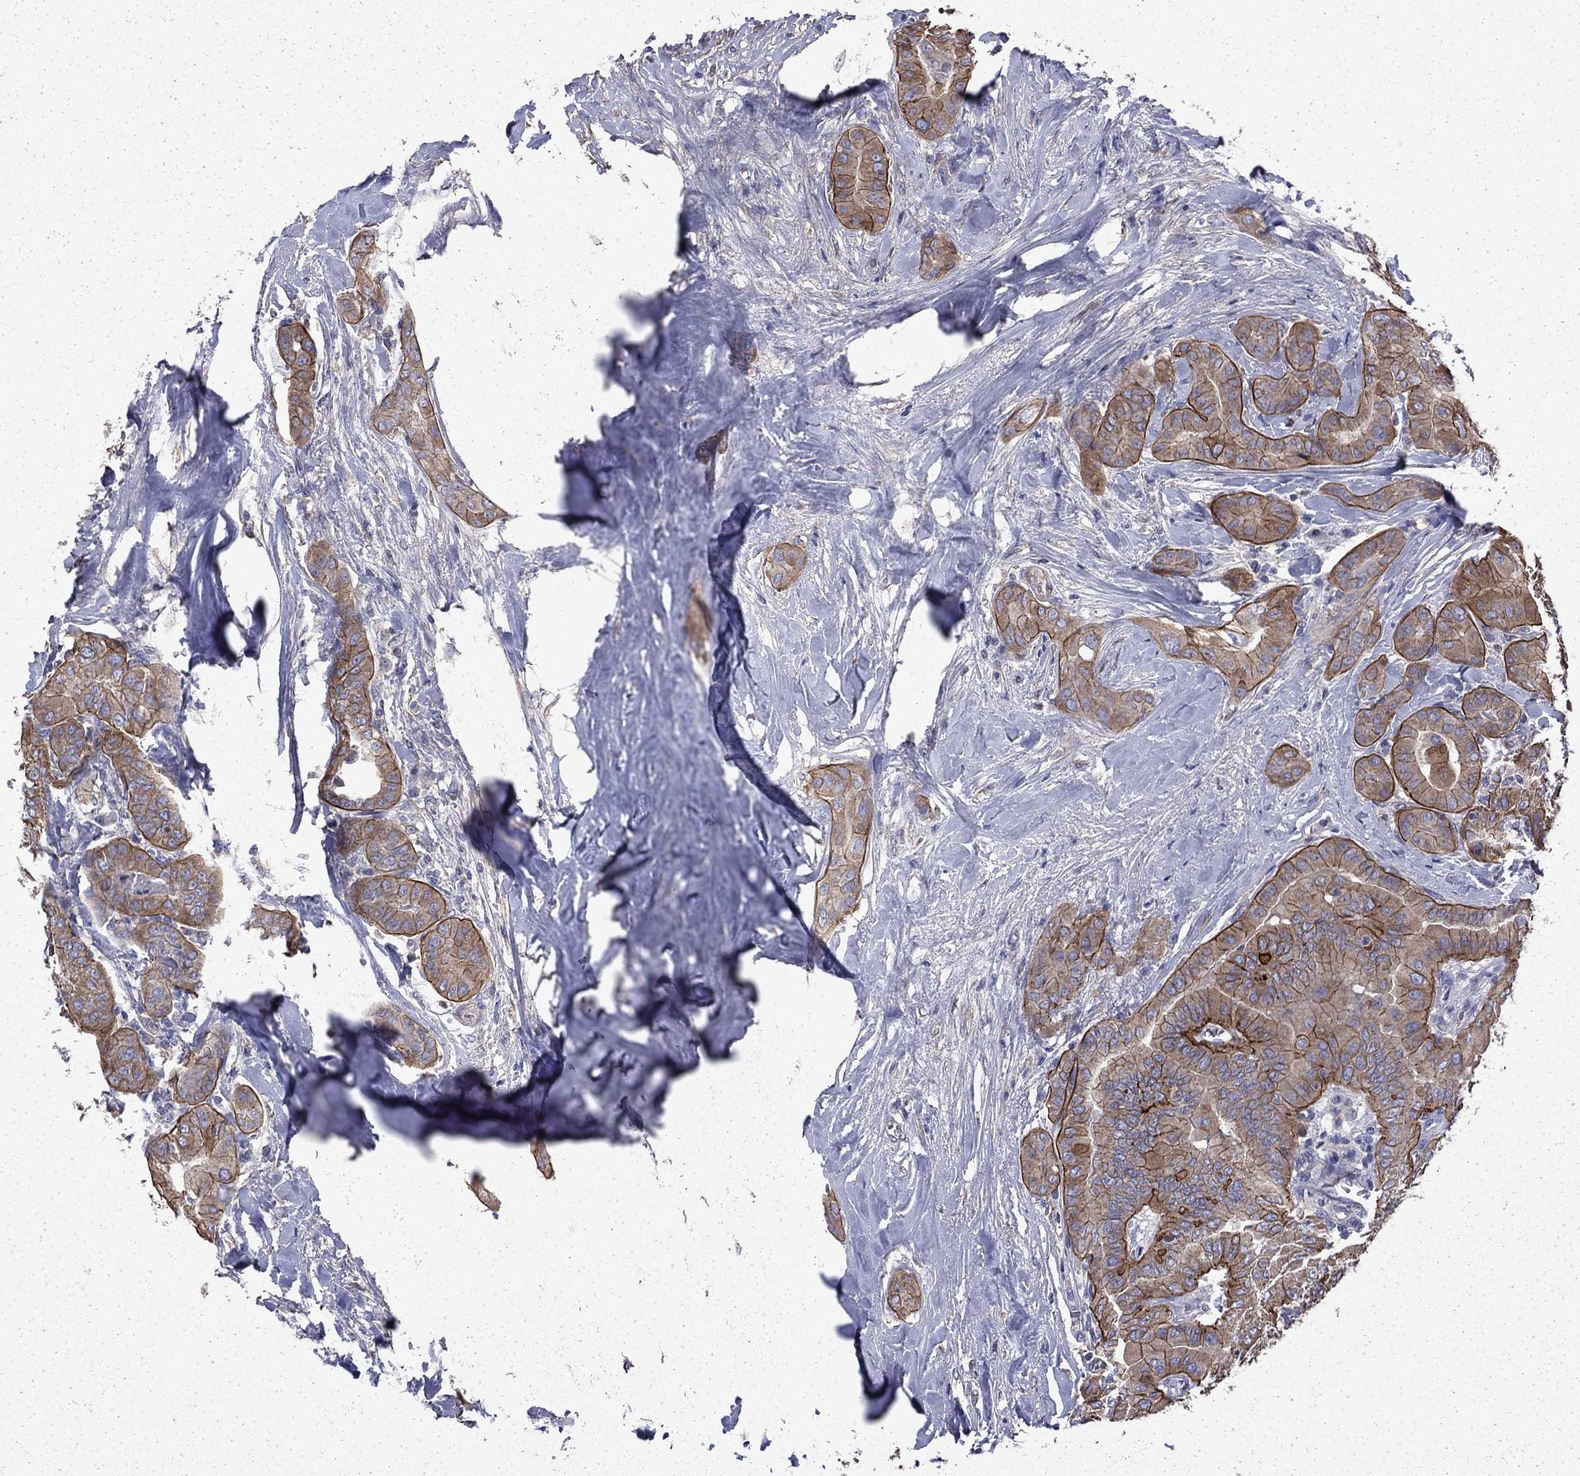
{"staining": {"intensity": "strong", "quantity": "25%-75%", "location": "cytoplasmic/membranous"}, "tissue": "thyroid cancer", "cell_type": "Tumor cells", "image_type": "cancer", "snomed": [{"axis": "morphology", "description": "Papillary adenocarcinoma, NOS"}, {"axis": "topography", "description": "Thyroid gland"}], "caption": "A brown stain highlights strong cytoplasmic/membranous staining of a protein in thyroid papillary adenocarcinoma tumor cells.", "gene": "DTNA", "patient": {"sex": "female", "age": 37}}